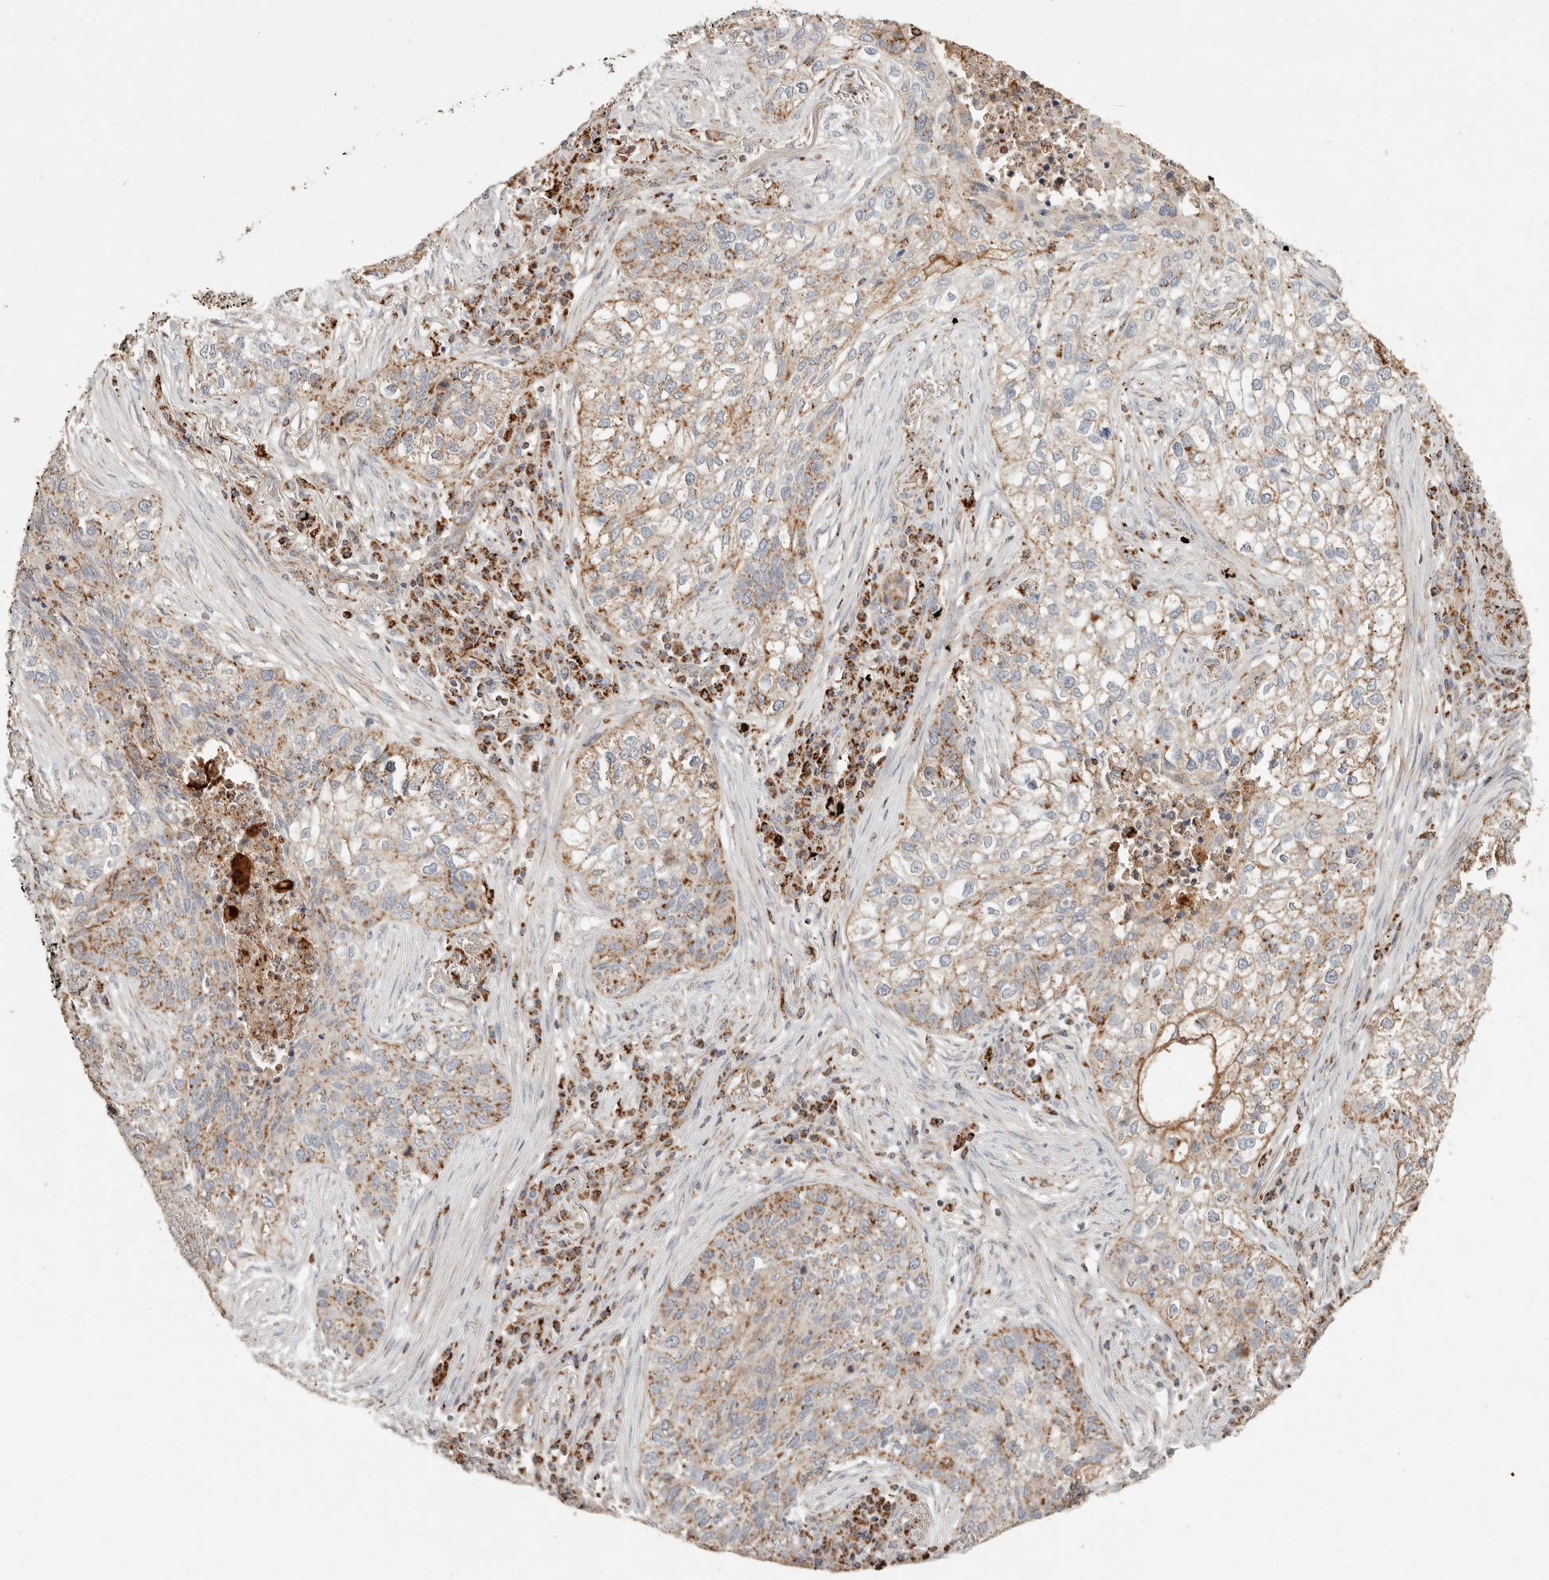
{"staining": {"intensity": "moderate", "quantity": ">75%", "location": "cytoplasmic/membranous"}, "tissue": "lung cancer", "cell_type": "Tumor cells", "image_type": "cancer", "snomed": [{"axis": "morphology", "description": "Squamous cell carcinoma, NOS"}, {"axis": "topography", "description": "Lung"}], "caption": "A high-resolution image shows immunohistochemistry (IHC) staining of lung squamous cell carcinoma, which shows moderate cytoplasmic/membranous staining in about >75% of tumor cells.", "gene": "ARHGEF10L", "patient": {"sex": "female", "age": 63}}